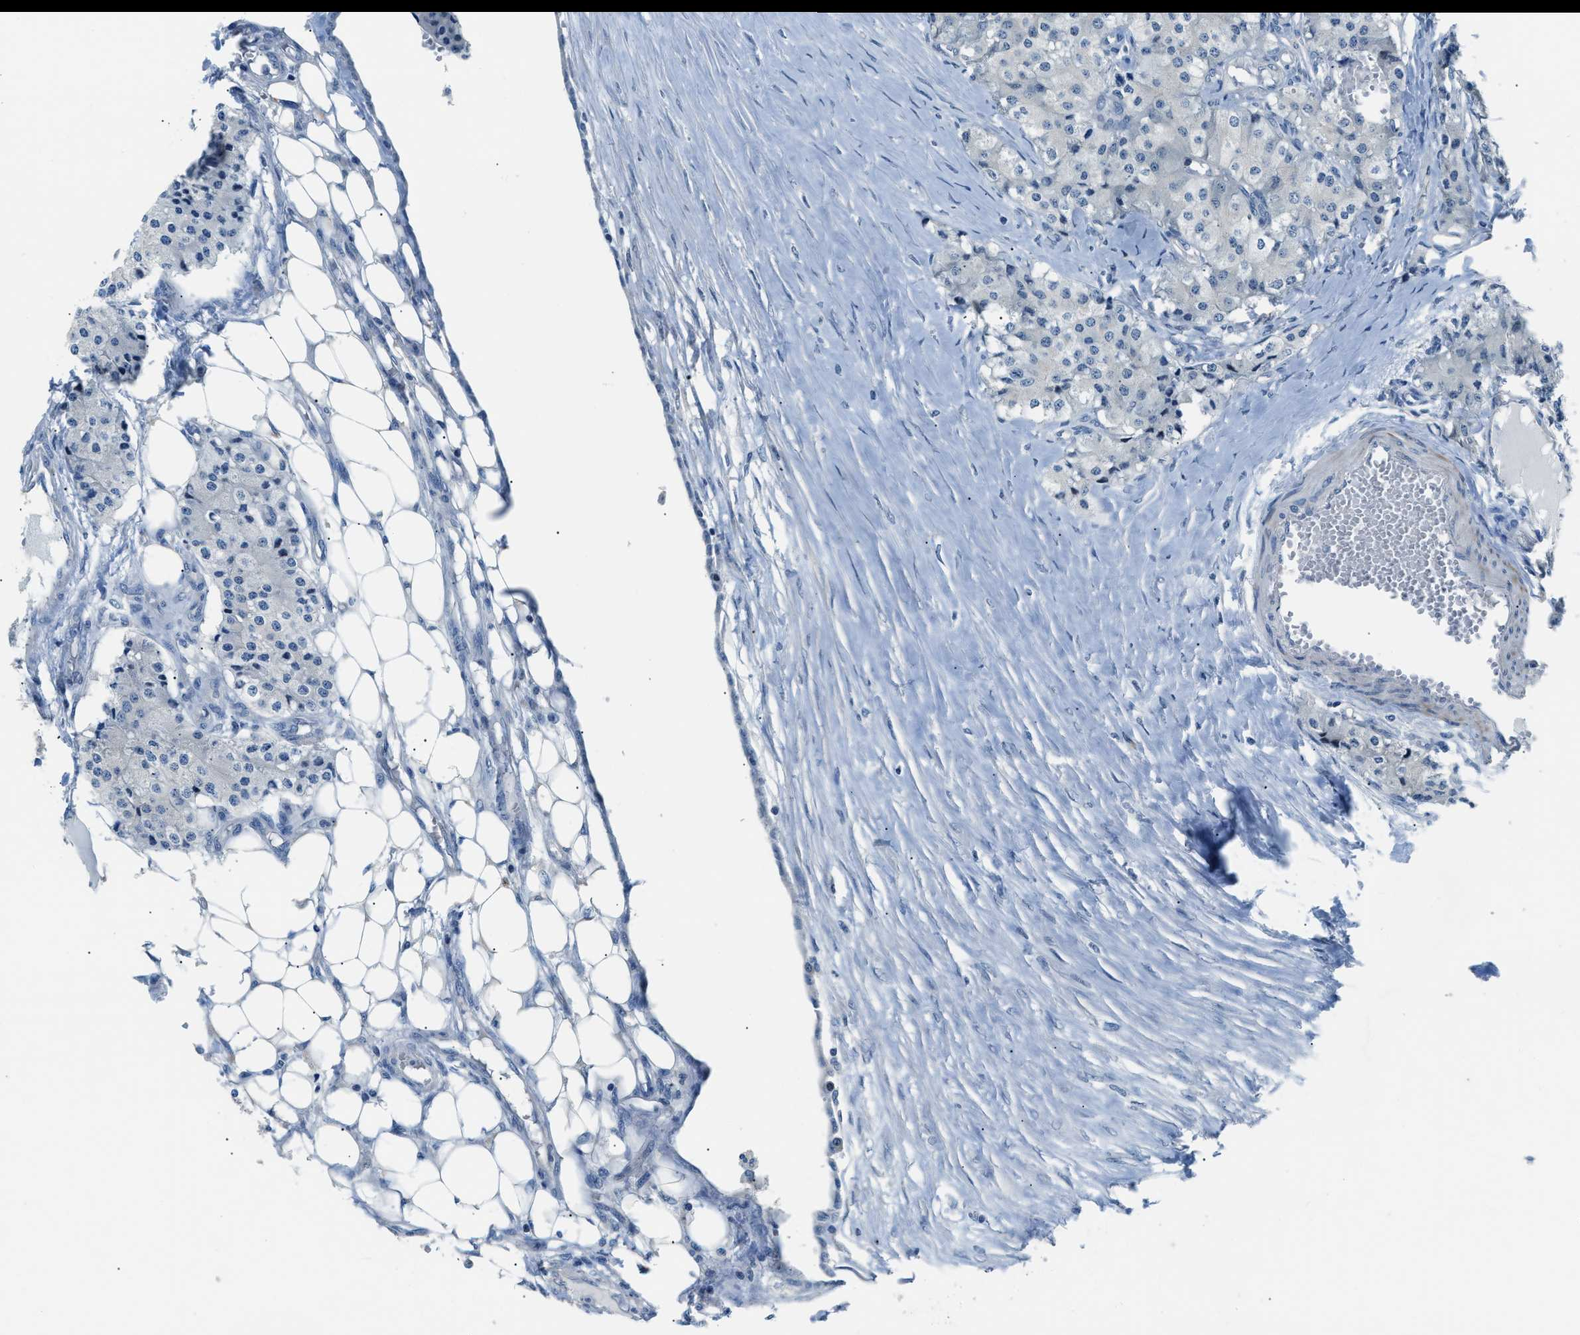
{"staining": {"intensity": "negative", "quantity": "none", "location": "none"}, "tissue": "carcinoid", "cell_type": "Tumor cells", "image_type": "cancer", "snomed": [{"axis": "morphology", "description": "Carcinoid, malignant, NOS"}, {"axis": "topography", "description": "Colon"}], "caption": "Tumor cells show no significant staining in malignant carcinoid.", "gene": "FDCSP", "patient": {"sex": "female", "age": 52}}